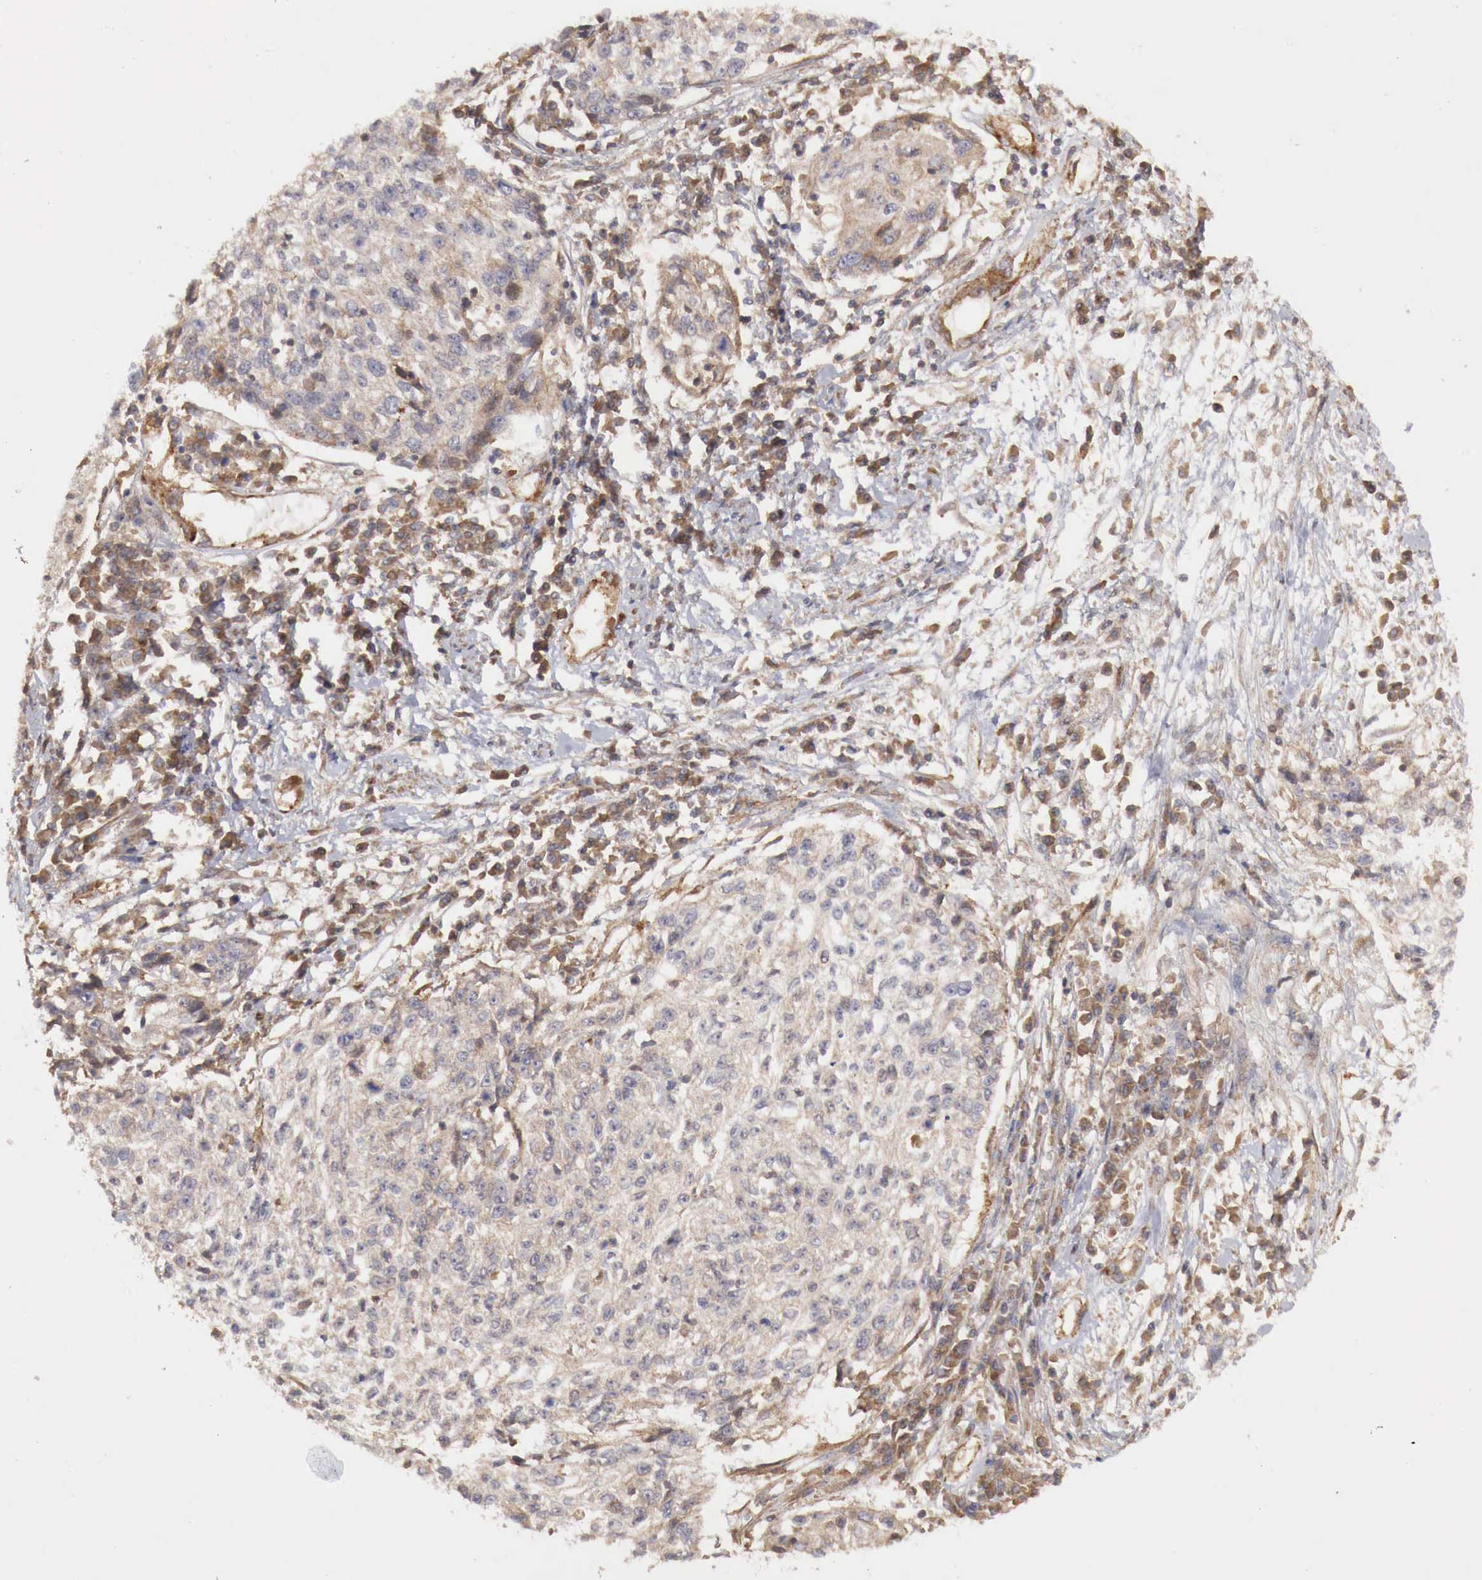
{"staining": {"intensity": "weak", "quantity": ">75%", "location": "cytoplasmic/membranous"}, "tissue": "cervical cancer", "cell_type": "Tumor cells", "image_type": "cancer", "snomed": [{"axis": "morphology", "description": "Squamous cell carcinoma, NOS"}, {"axis": "topography", "description": "Cervix"}], "caption": "Human cervical squamous cell carcinoma stained with a protein marker reveals weak staining in tumor cells.", "gene": "ARMCX4", "patient": {"sex": "female", "age": 57}}